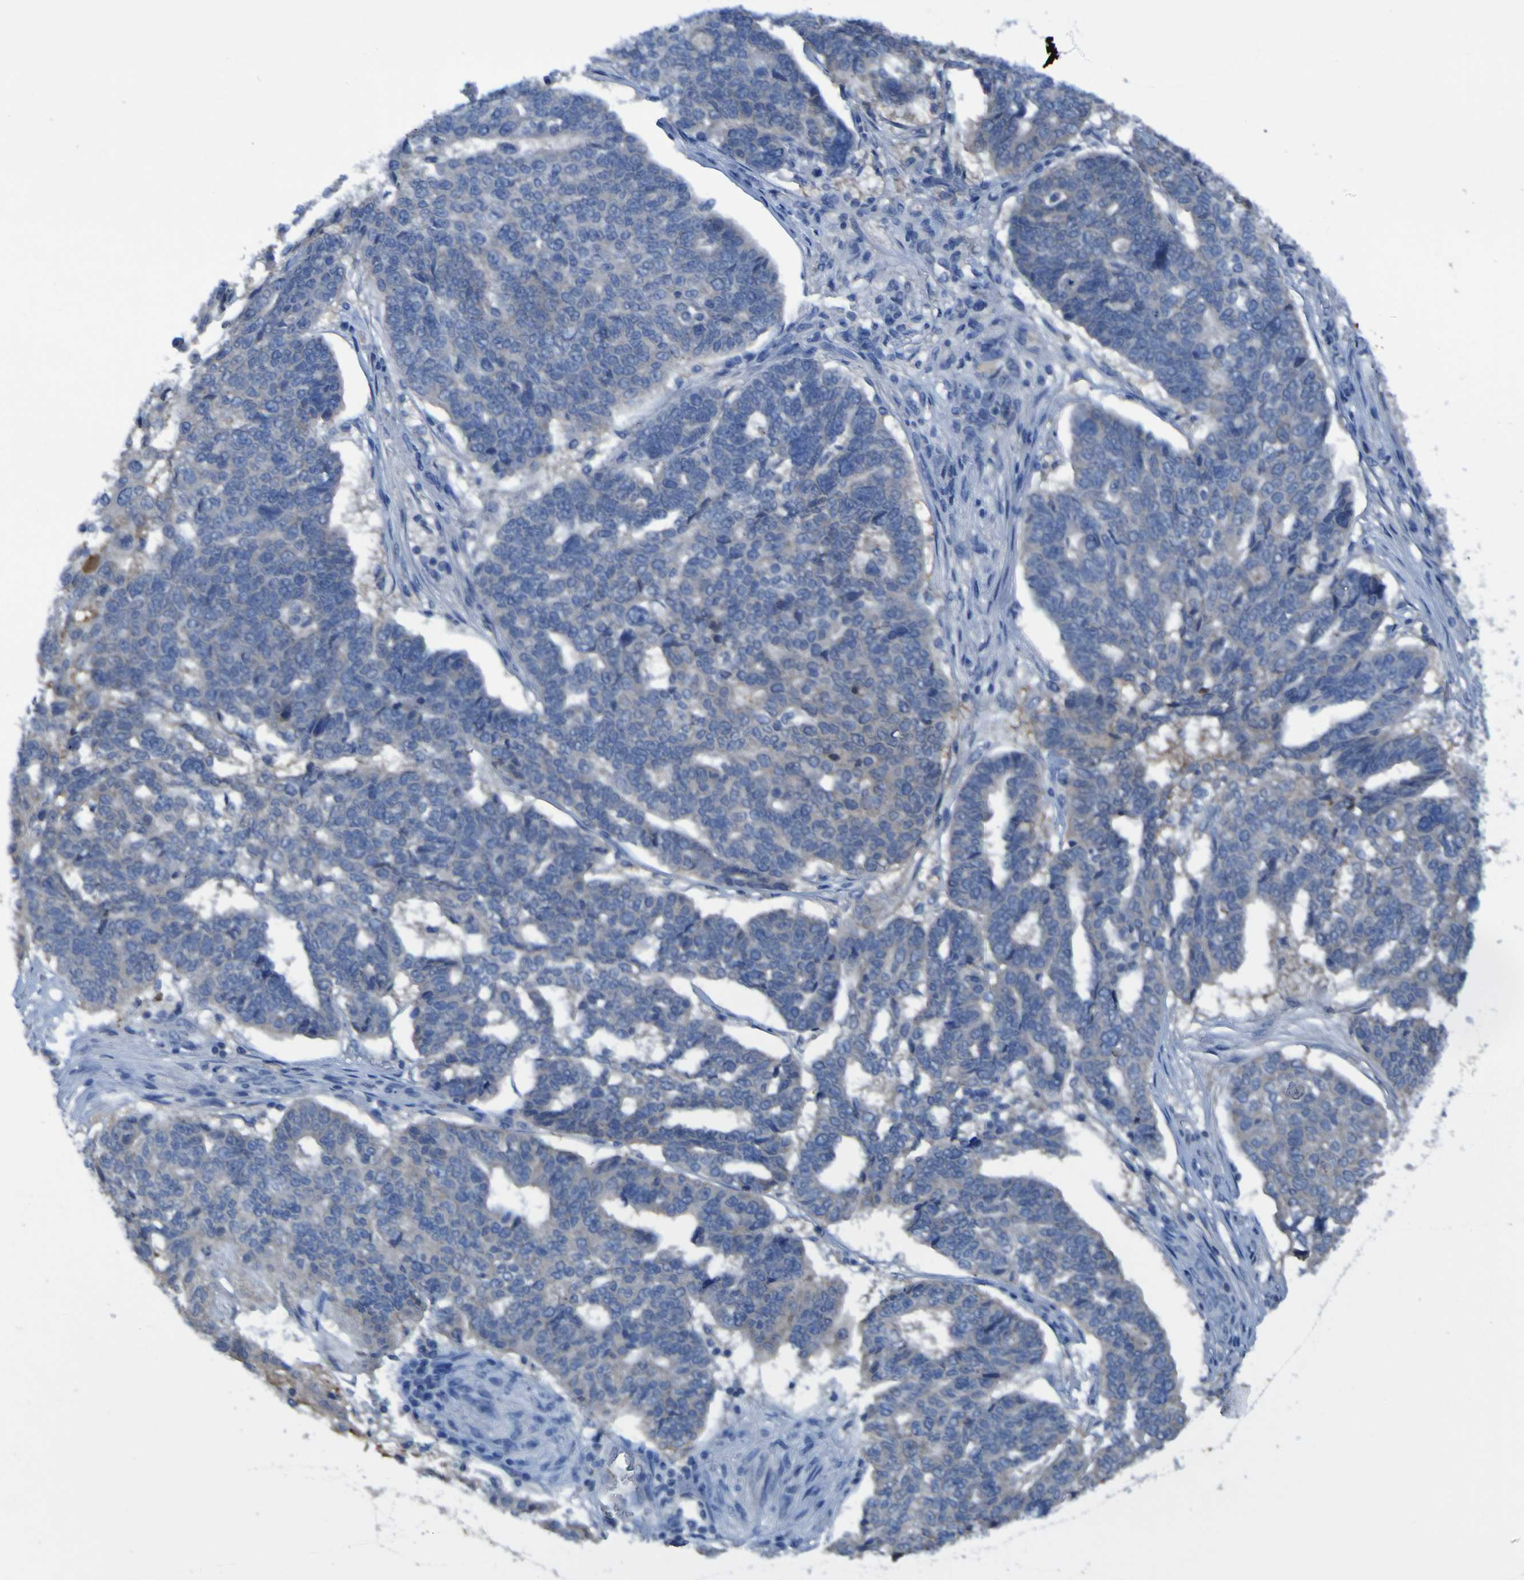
{"staining": {"intensity": "negative", "quantity": "none", "location": "none"}, "tissue": "ovarian cancer", "cell_type": "Tumor cells", "image_type": "cancer", "snomed": [{"axis": "morphology", "description": "Cystadenocarcinoma, serous, NOS"}, {"axis": "topography", "description": "Ovary"}], "caption": "An image of human ovarian cancer is negative for staining in tumor cells.", "gene": "SGK2", "patient": {"sex": "female", "age": 59}}